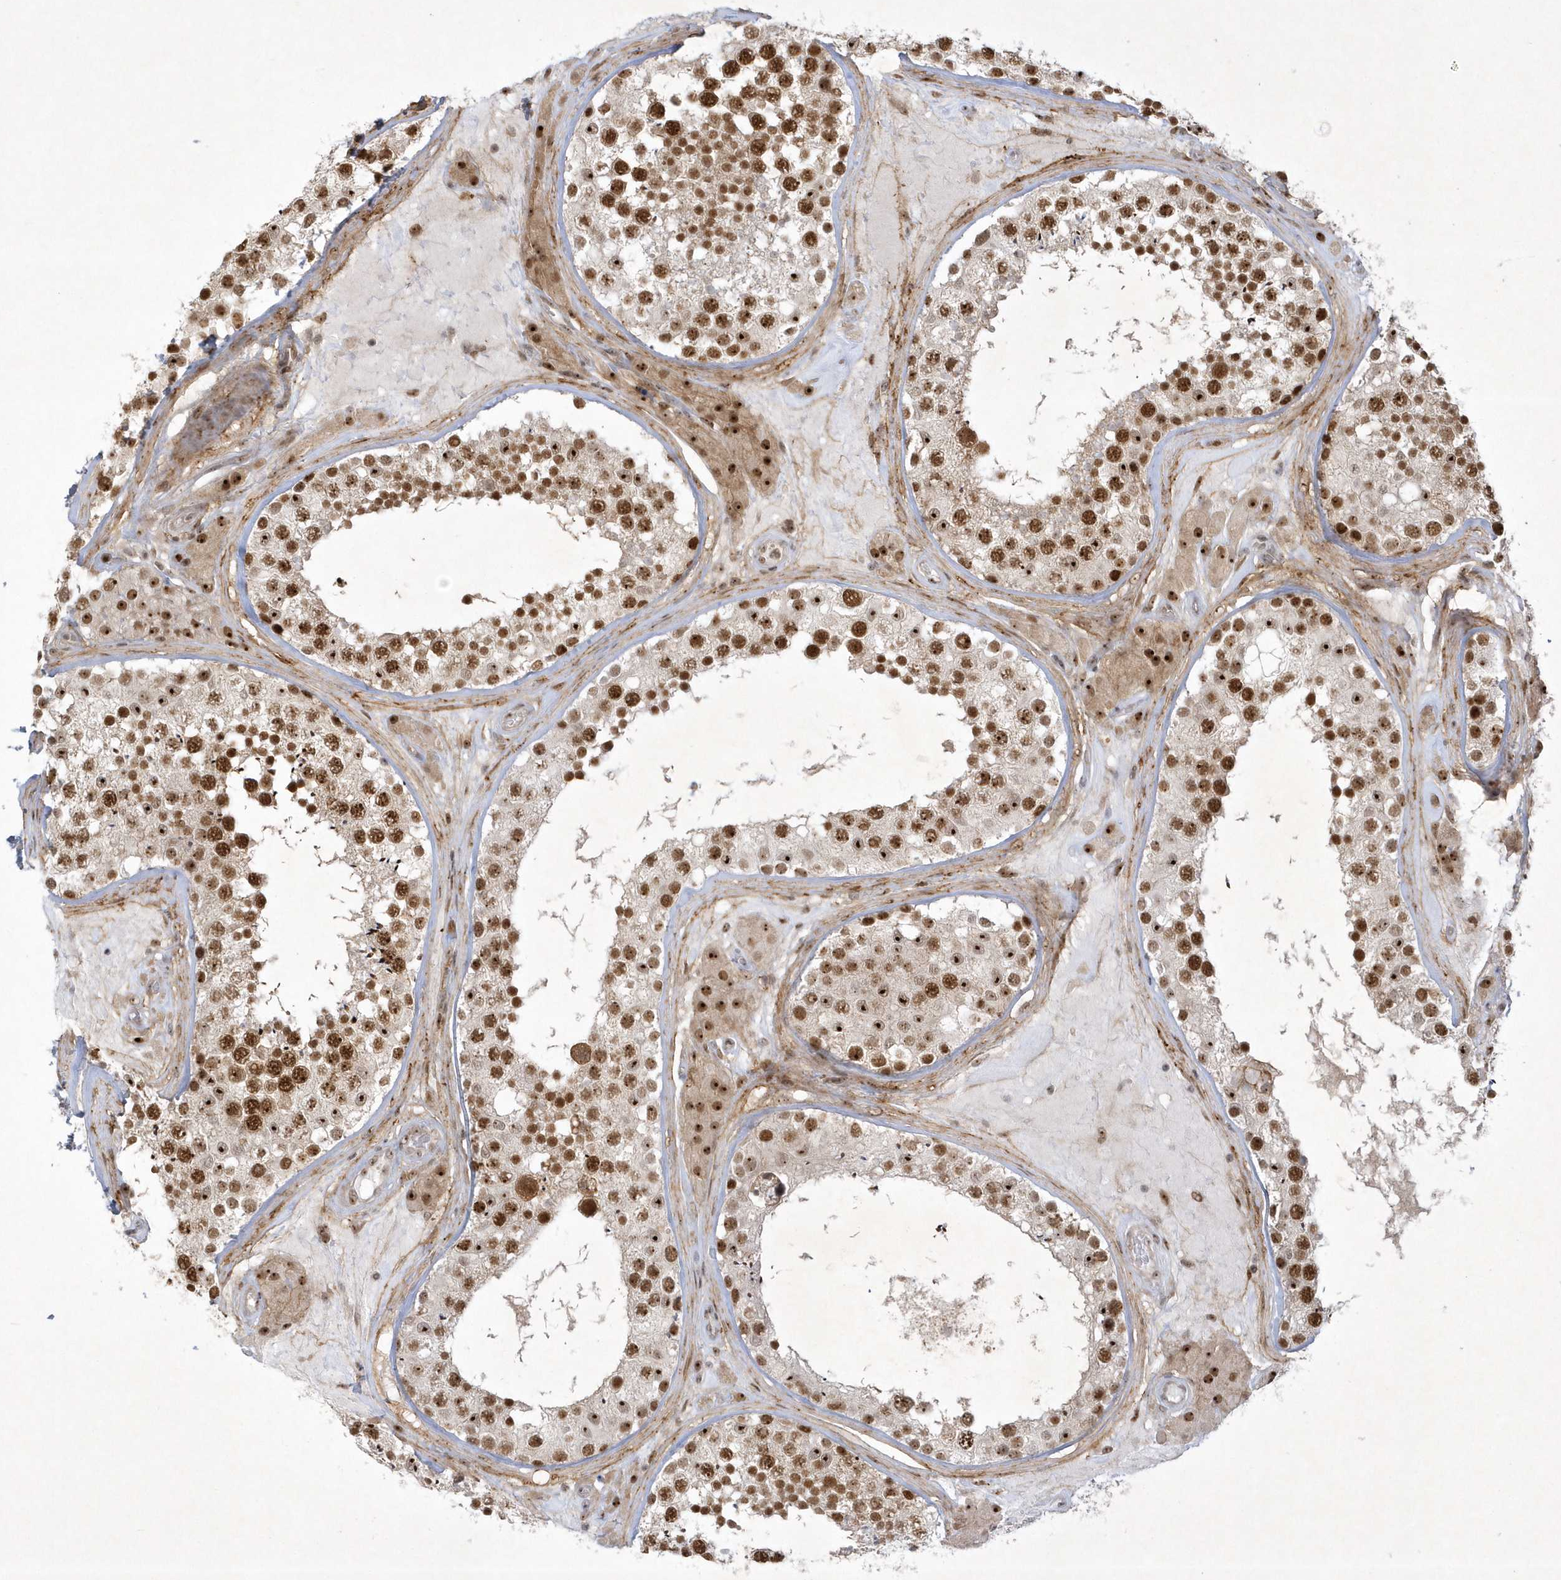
{"staining": {"intensity": "strong", "quantity": ">75%", "location": "nuclear"}, "tissue": "testis", "cell_type": "Cells in seminiferous ducts", "image_type": "normal", "snomed": [{"axis": "morphology", "description": "Normal tissue, NOS"}, {"axis": "topography", "description": "Testis"}], "caption": "About >75% of cells in seminiferous ducts in unremarkable testis display strong nuclear protein positivity as visualized by brown immunohistochemical staining.", "gene": "NPM3", "patient": {"sex": "male", "age": 46}}